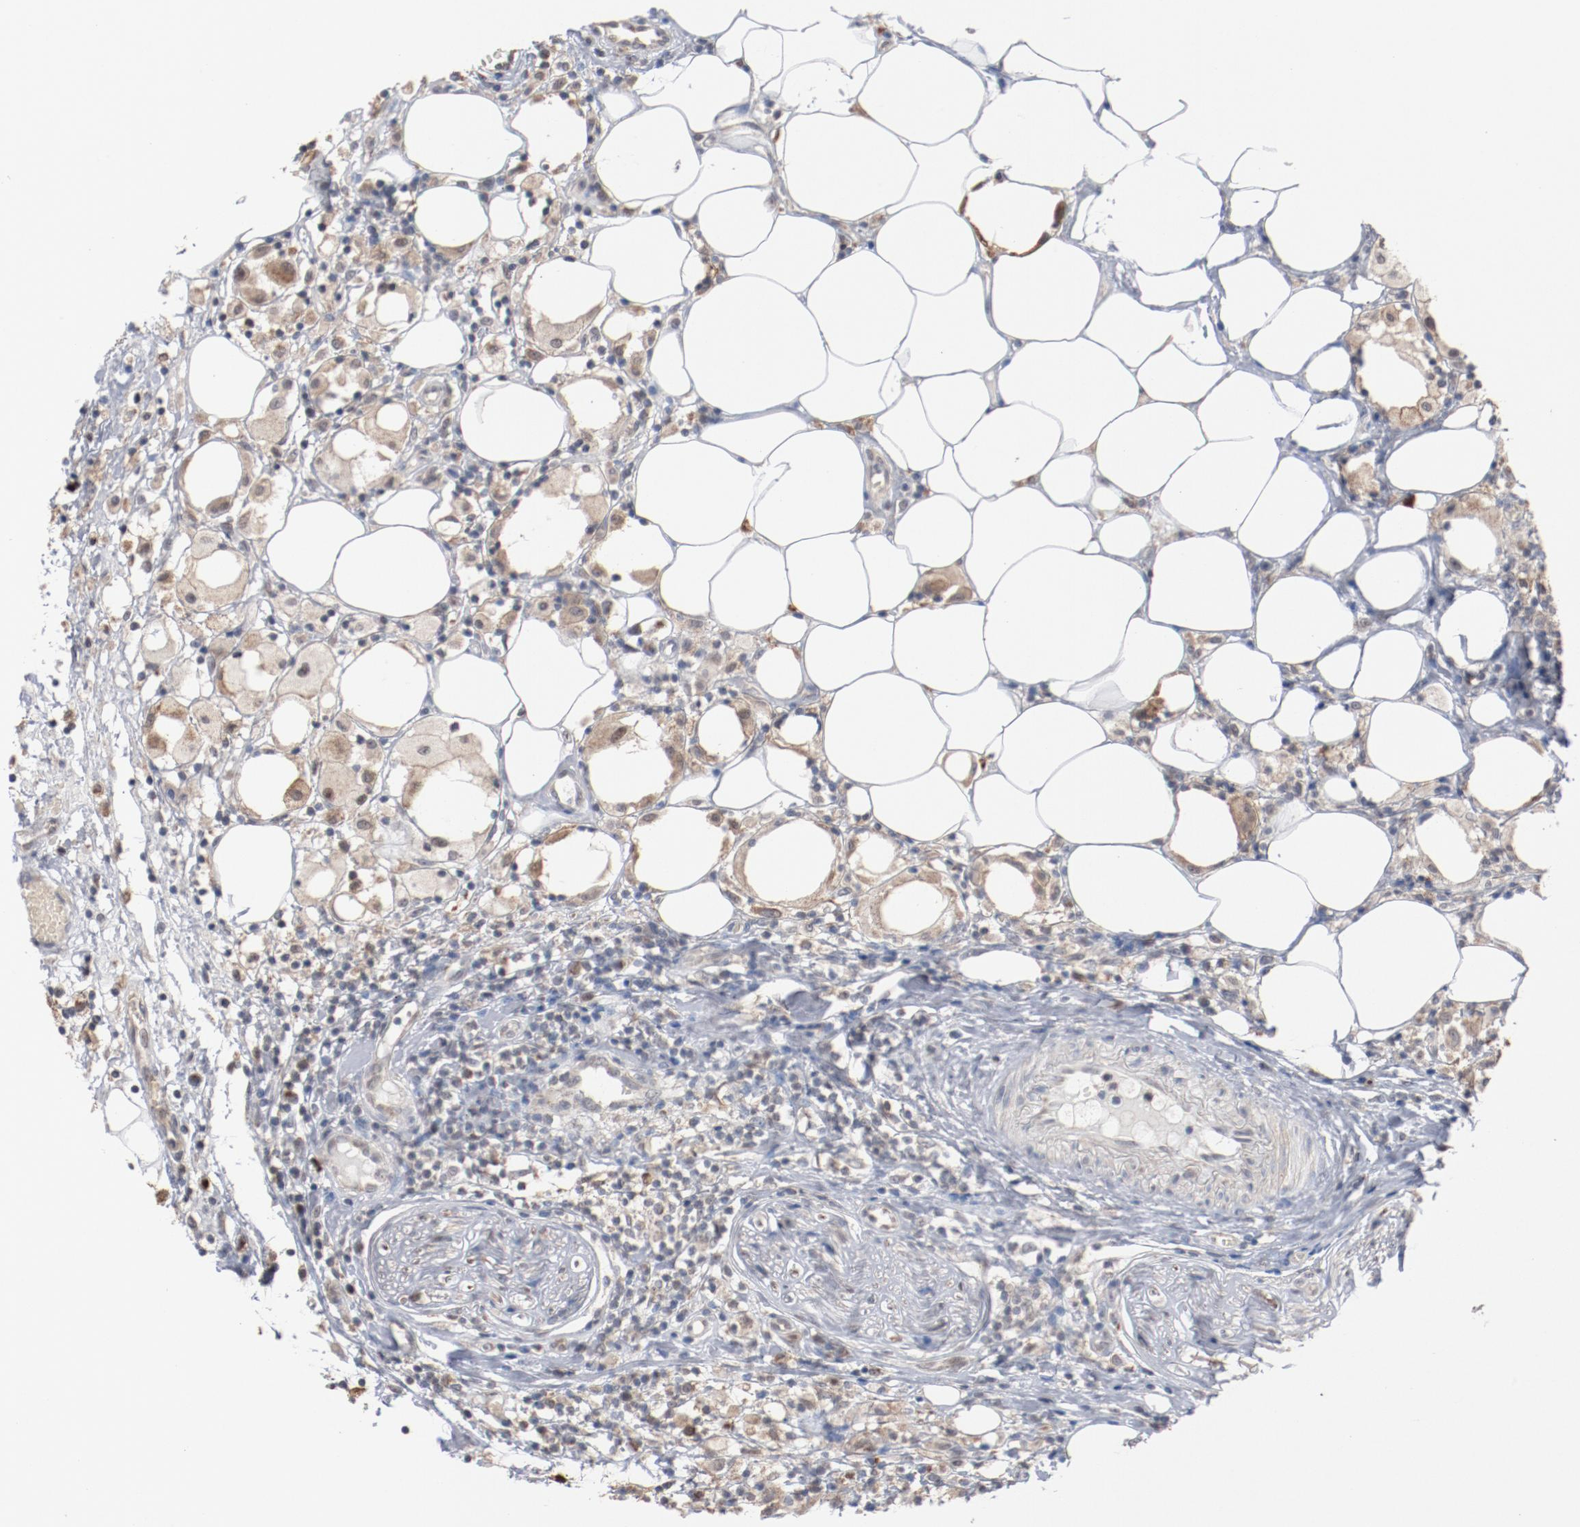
{"staining": {"intensity": "negative", "quantity": "none", "location": "none"}, "tissue": "thyroid cancer", "cell_type": "Tumor cells", "image_type": "cancer", "snomed": [{"axis": "morphology", "description": "Carcinoma, NOS"}, {"axis": "topography", "description": "Thyroid gland"}], "caption": "Human thyroid carcinoma stained for a protein using immunohistochemistry exhibits no positivity in tumor cells.", "gene": "ERICH1", "patient": {"sex": "female", "age": 77}}